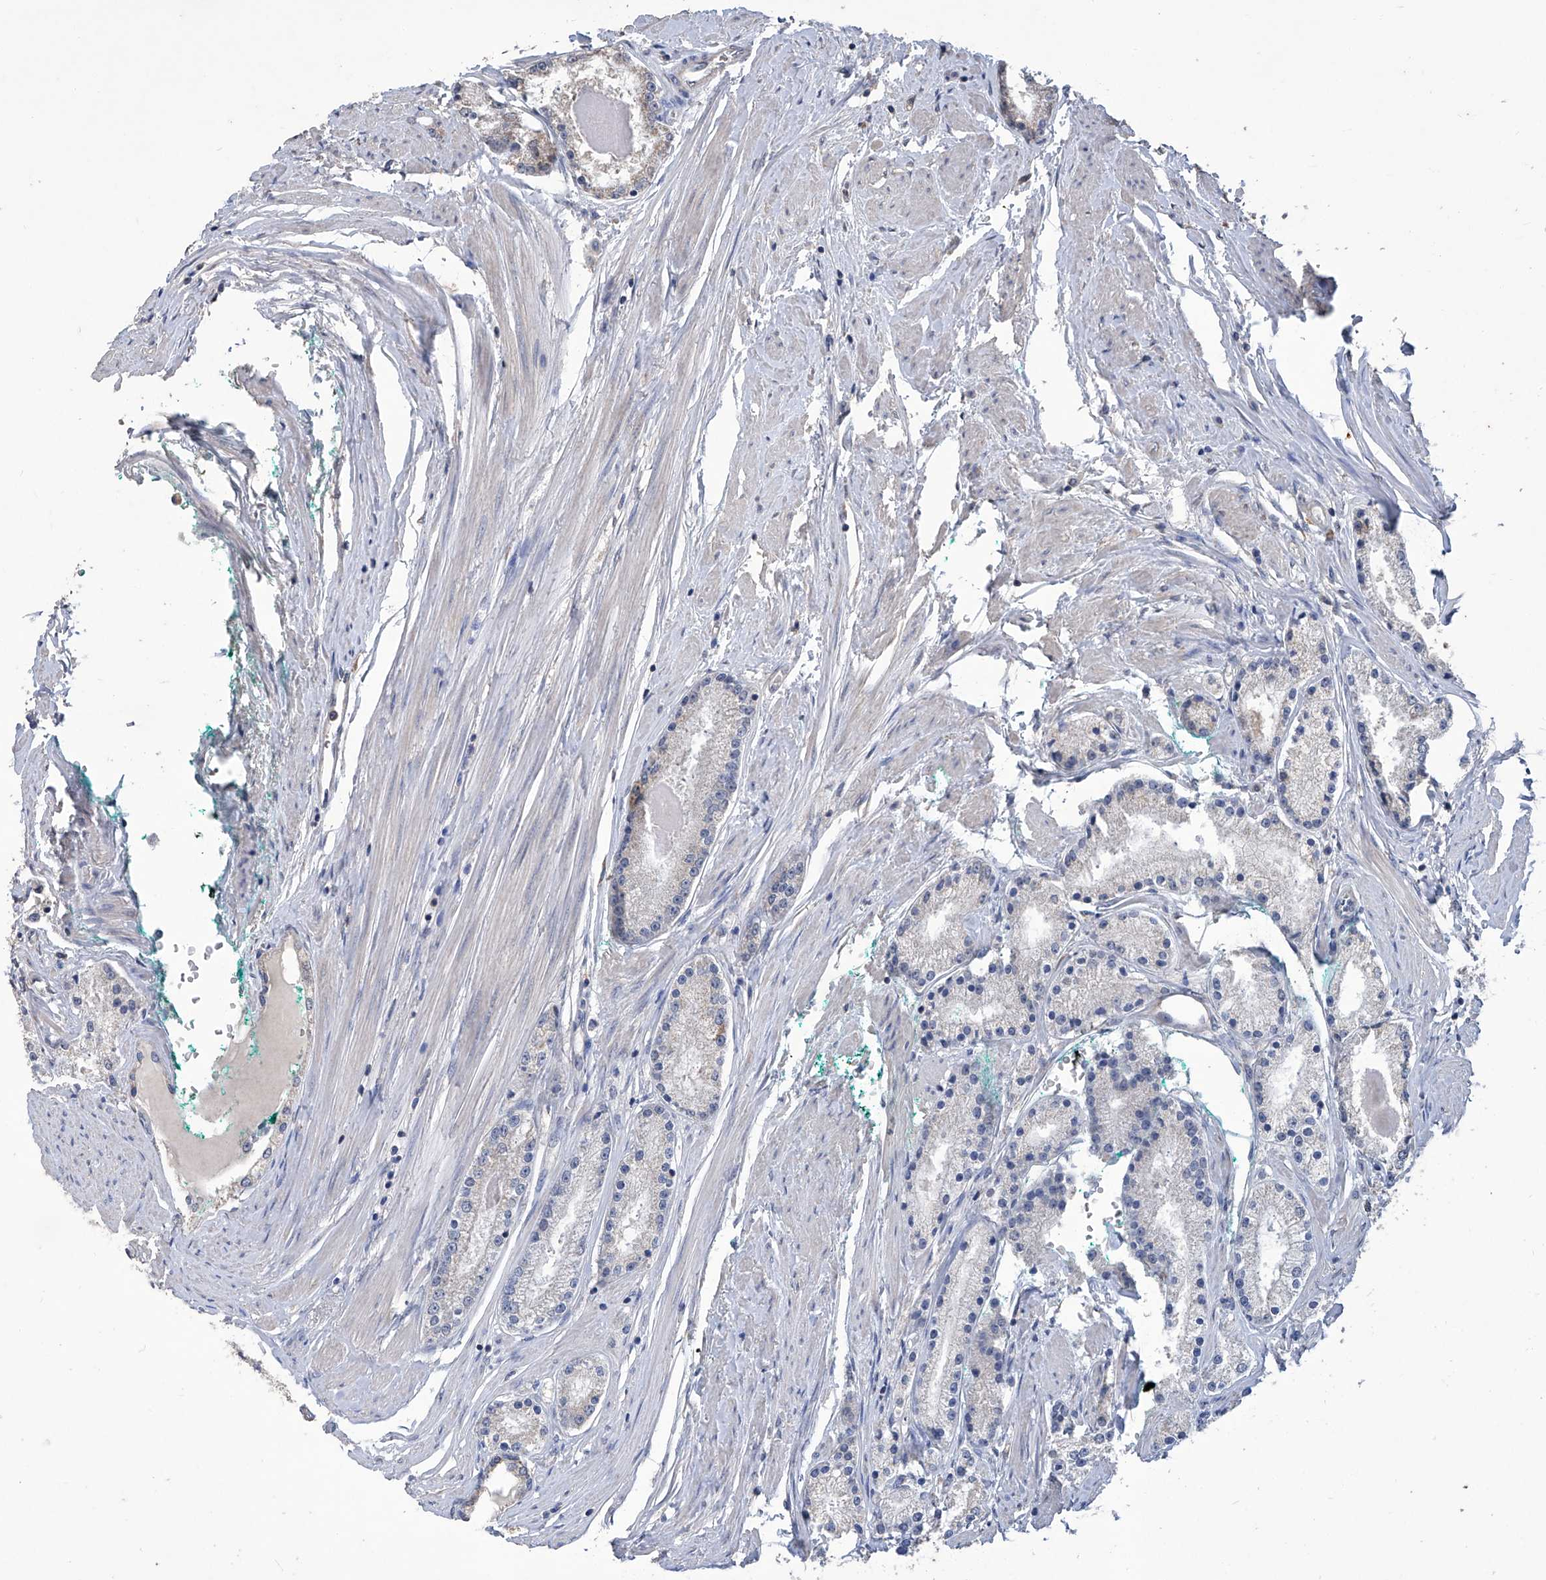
{"staining": {"intensity": "negative", "quantity": "none", "location": "none"}, "tissue": "prostate cancer", "cell_type": "Tumor cells", "image_type": "cancer", "snomed": [{"axis": "morphology", "description": "Adenocarcinoma, Low grade"}, {"axis": "topography", "description": "Prostate"}], "caption": "Protein analysis of prostate cancer (low-grade adenocarcinoma) exhibits no significant staining in tumor cells. (DAB (3,3'-diaminobenzidine) IHC visualized using brightfield microscopy, high magnification).", "gene": "GPT", "patient": {"sex": "male", "age": 63}}